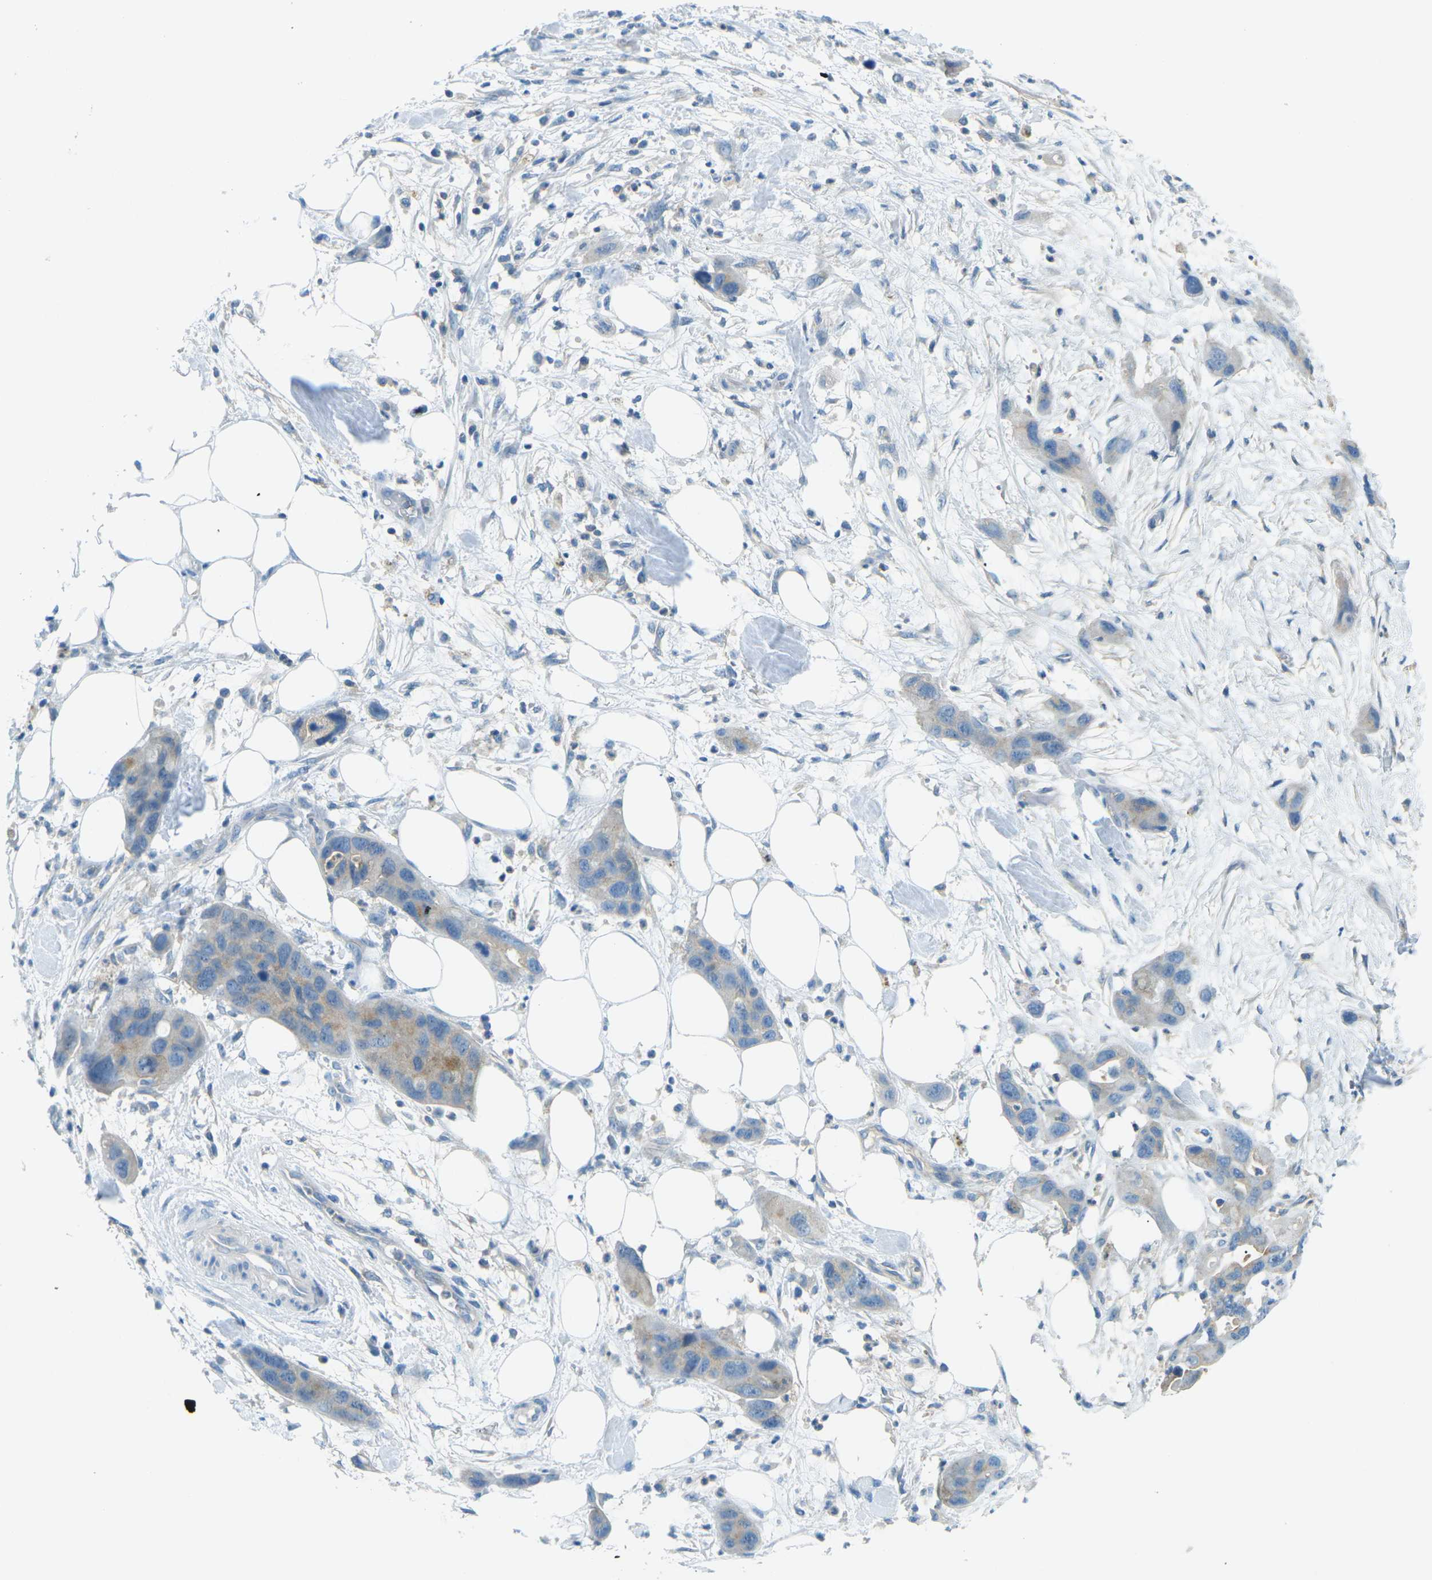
{"staining": {"intensity": "weak", "quantity": "25%-75%", "location": "cytoplasmic/membranous"}, "tissue": "pancreatic cancer", "cell_type": "Tumor cells", "image_type": "cancer", "snomed": [{"axis": "morphology", "description": "Adenocarcinoma, NOS"}, {"axis": "topography", "description": "Pancreas"}], "caption": "This micrograph demonstrates IHC staining of pancreatic adenocarcinoma, with low weak cytoplasmic/membranous staining in about 25%-75% of tumor cells.", "gene": "CD47", "patient": {"sex": "female", "age": 71}}